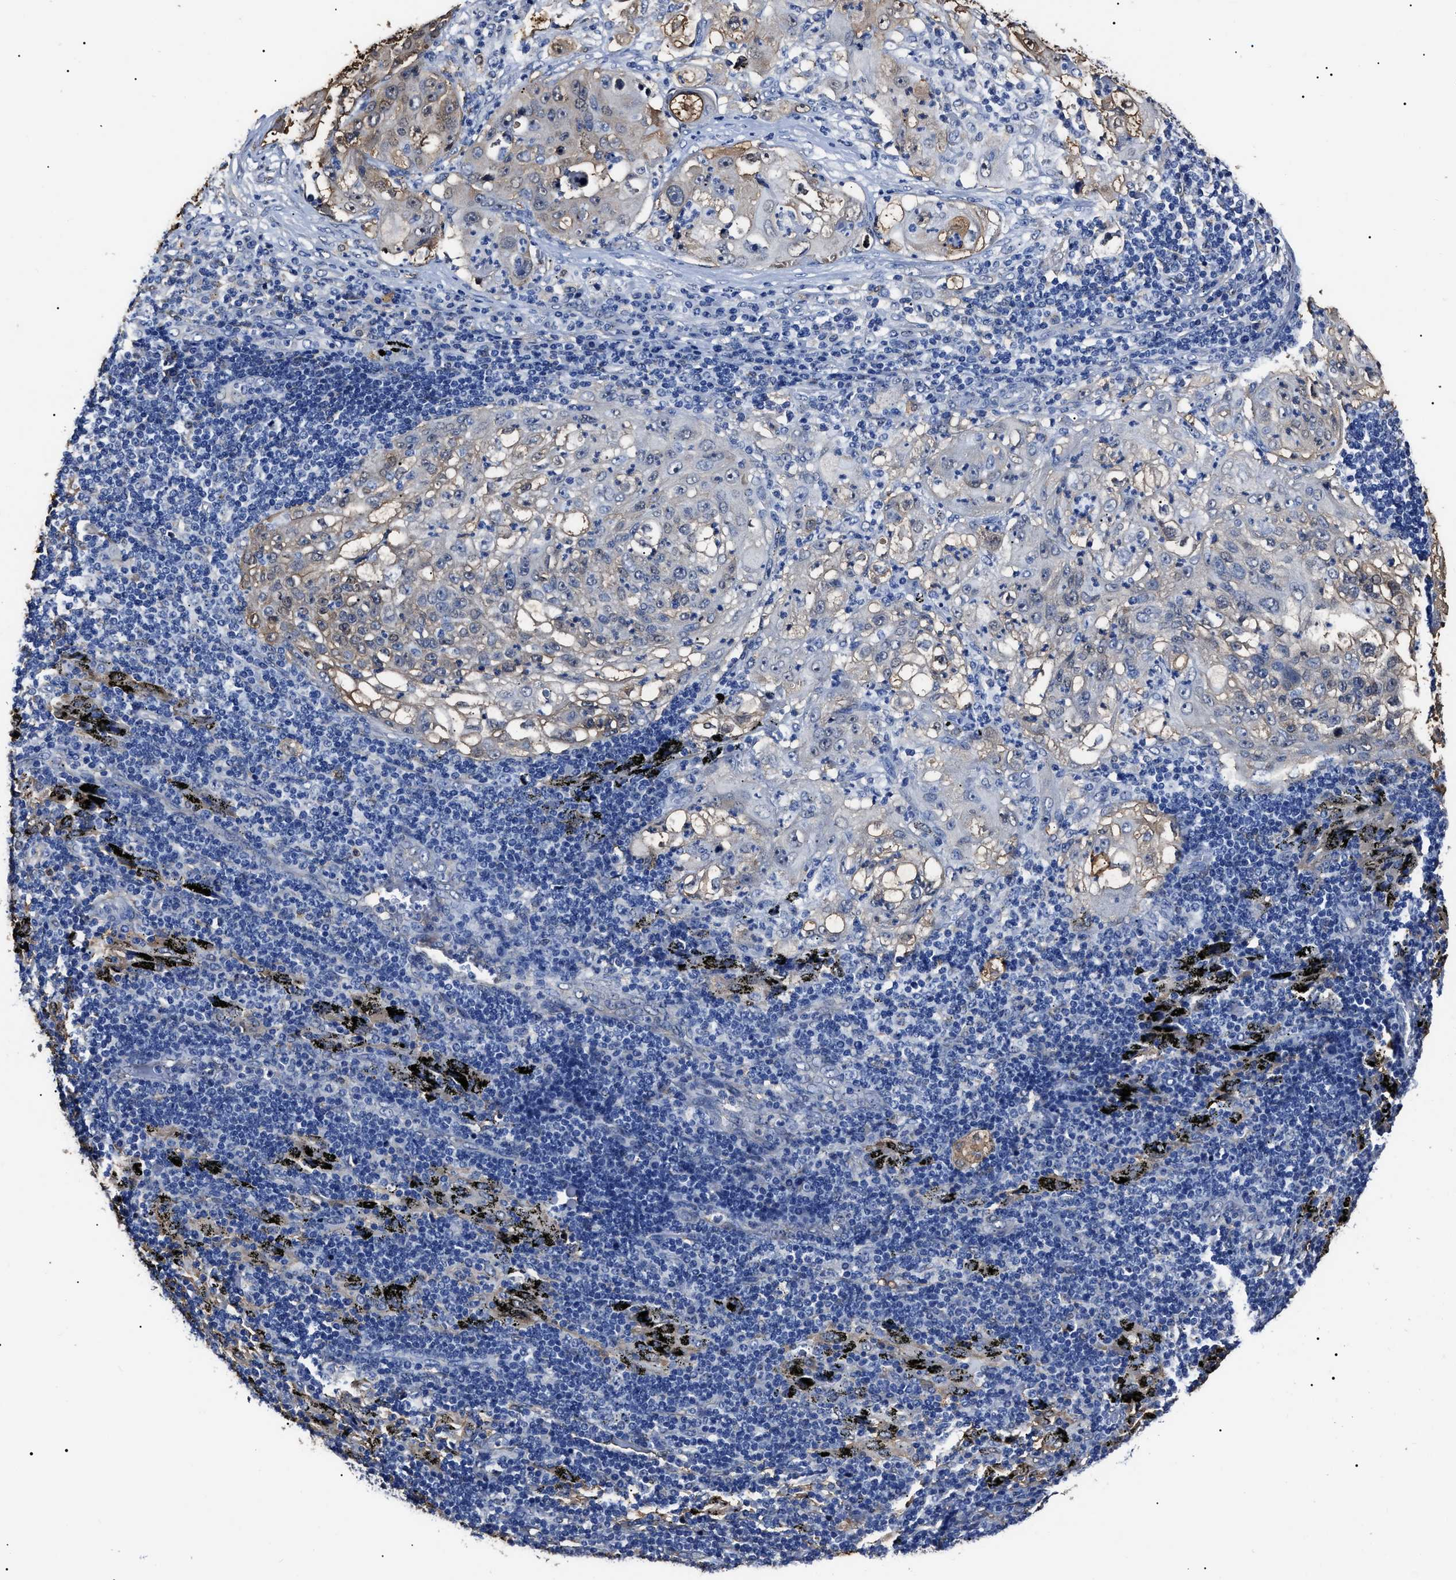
{"staining": {"intensity": "weak", "quantity": "<25%", "location": "cytoplasmic/membranous"}, "tissue": "lung cancer", "cell_type": "Tumor cells", "image_type": "cancer", "snomed": [{"axis": "morphology", "description": "Inflammation, NOS"}, {"axis": "morphology", "description": "Squamous cell carcinoma, NOS"}, {"axis": "topography", "description": "Lymph node"}, {"axis": "topography", "description": "Soft tissue"}, {"axis": "topography", "description": "Lung"}], "caption": "High magnification brightfield microscopy of lung squamous cell carcinoma stained with DAB (3,3'-diaminobenzidine) (brown) and counterstained with hematoxylin (blue): tumor cells show no significant positivity.", "gene": "ALDH1A1", "patient": {"sex": "male", "age": 66}}